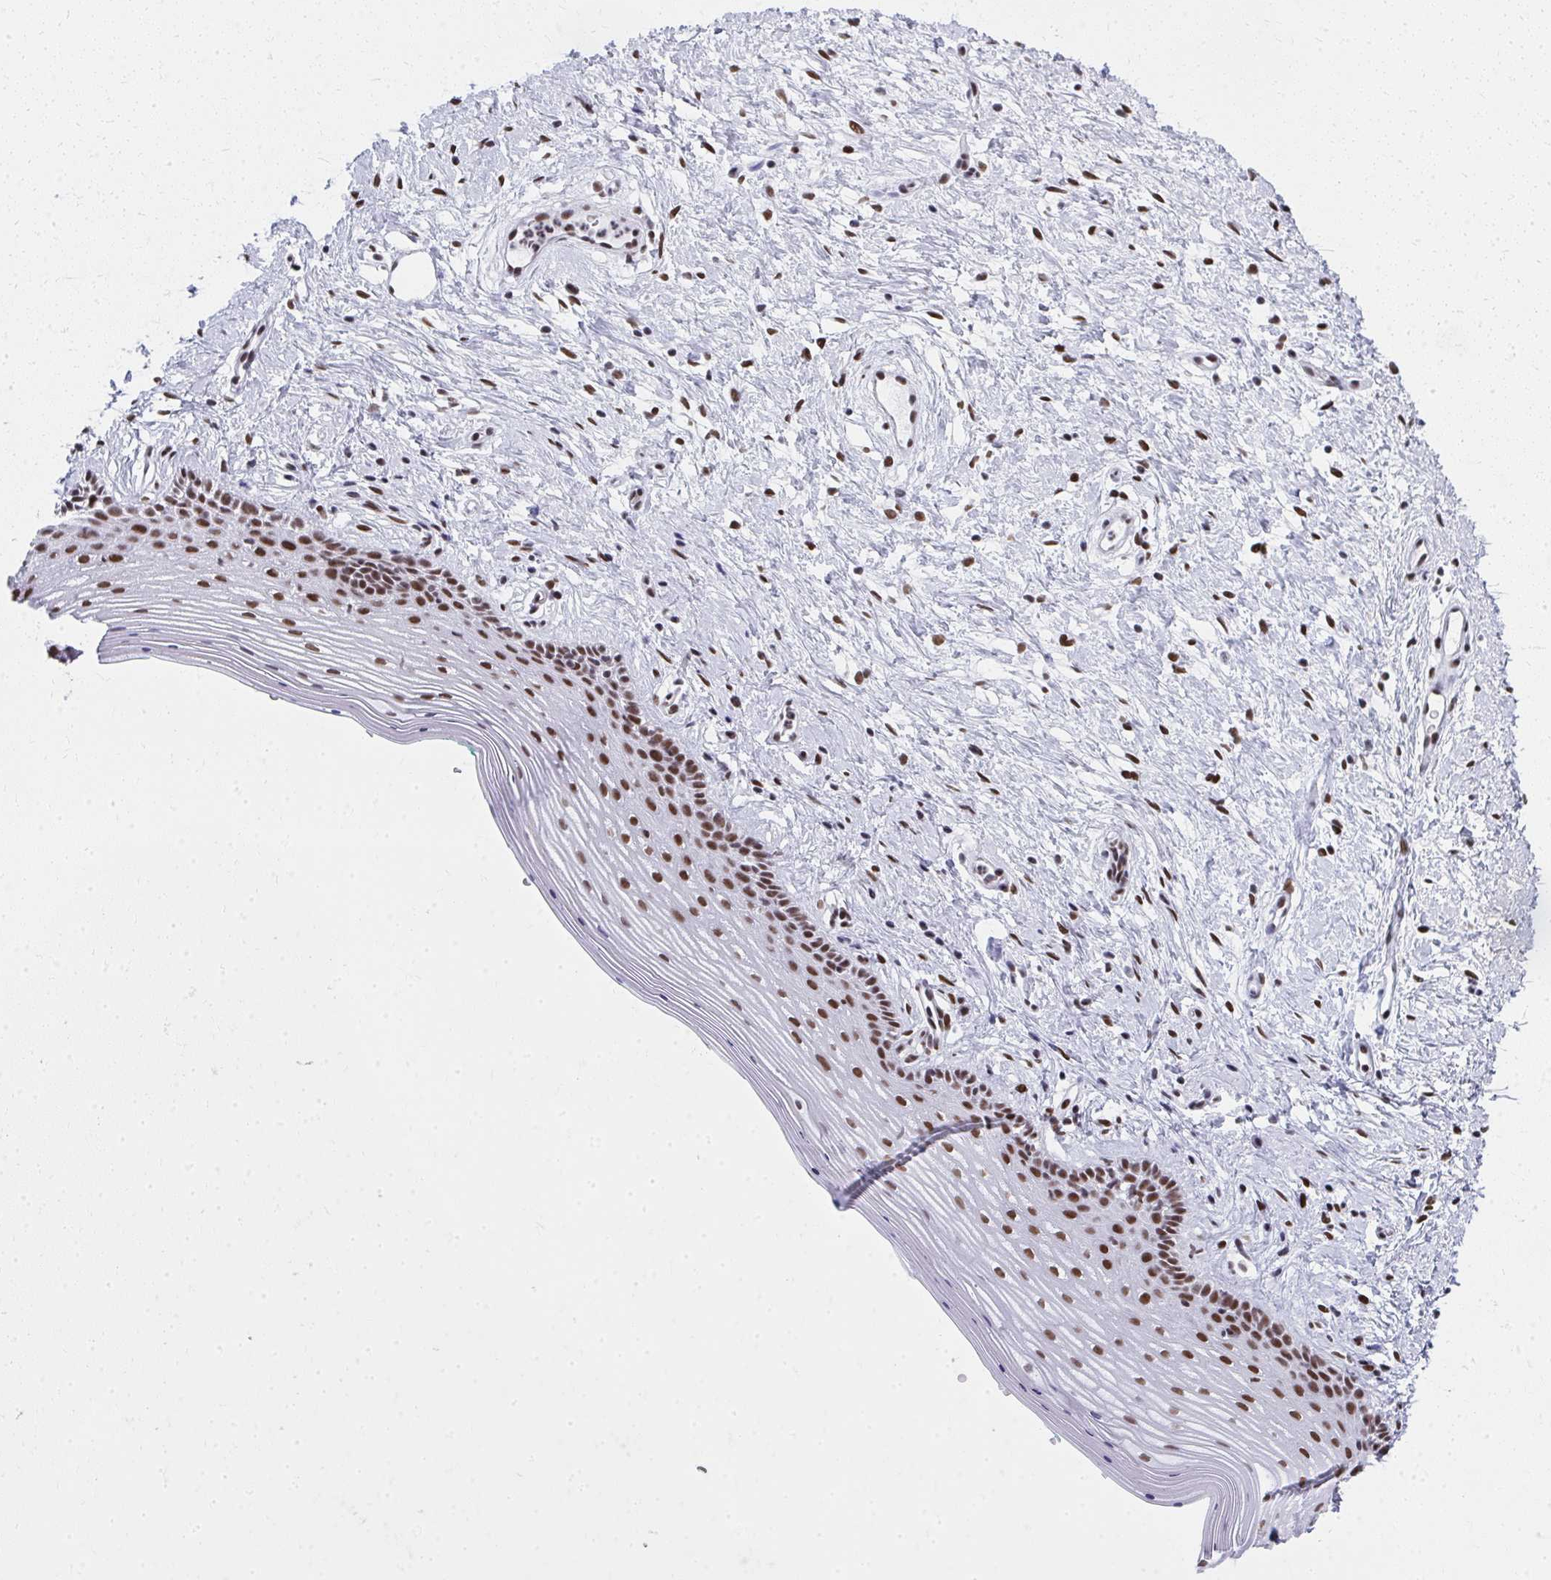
{"staining": {"intensity": "strong", "quantity": ">75%", "location": "nuclear"}, "tissue": "vagina", "cell_type": "Squamous epithelial cells", "image_type": "normal", "snomed": [{"axis": "morphology", "description": "Normal tissue, NOS"}, {"axis": "topography", "description": "Vagina"}], "caption": "Immunohistochemical staining of unremarkable vagina demonstrates >75% levels of strong nuclear protein expression in approximately >75% of squamous epithelial cells.", "gene": "CREBBP", "patient": {"sex": "female", "age": 42}}